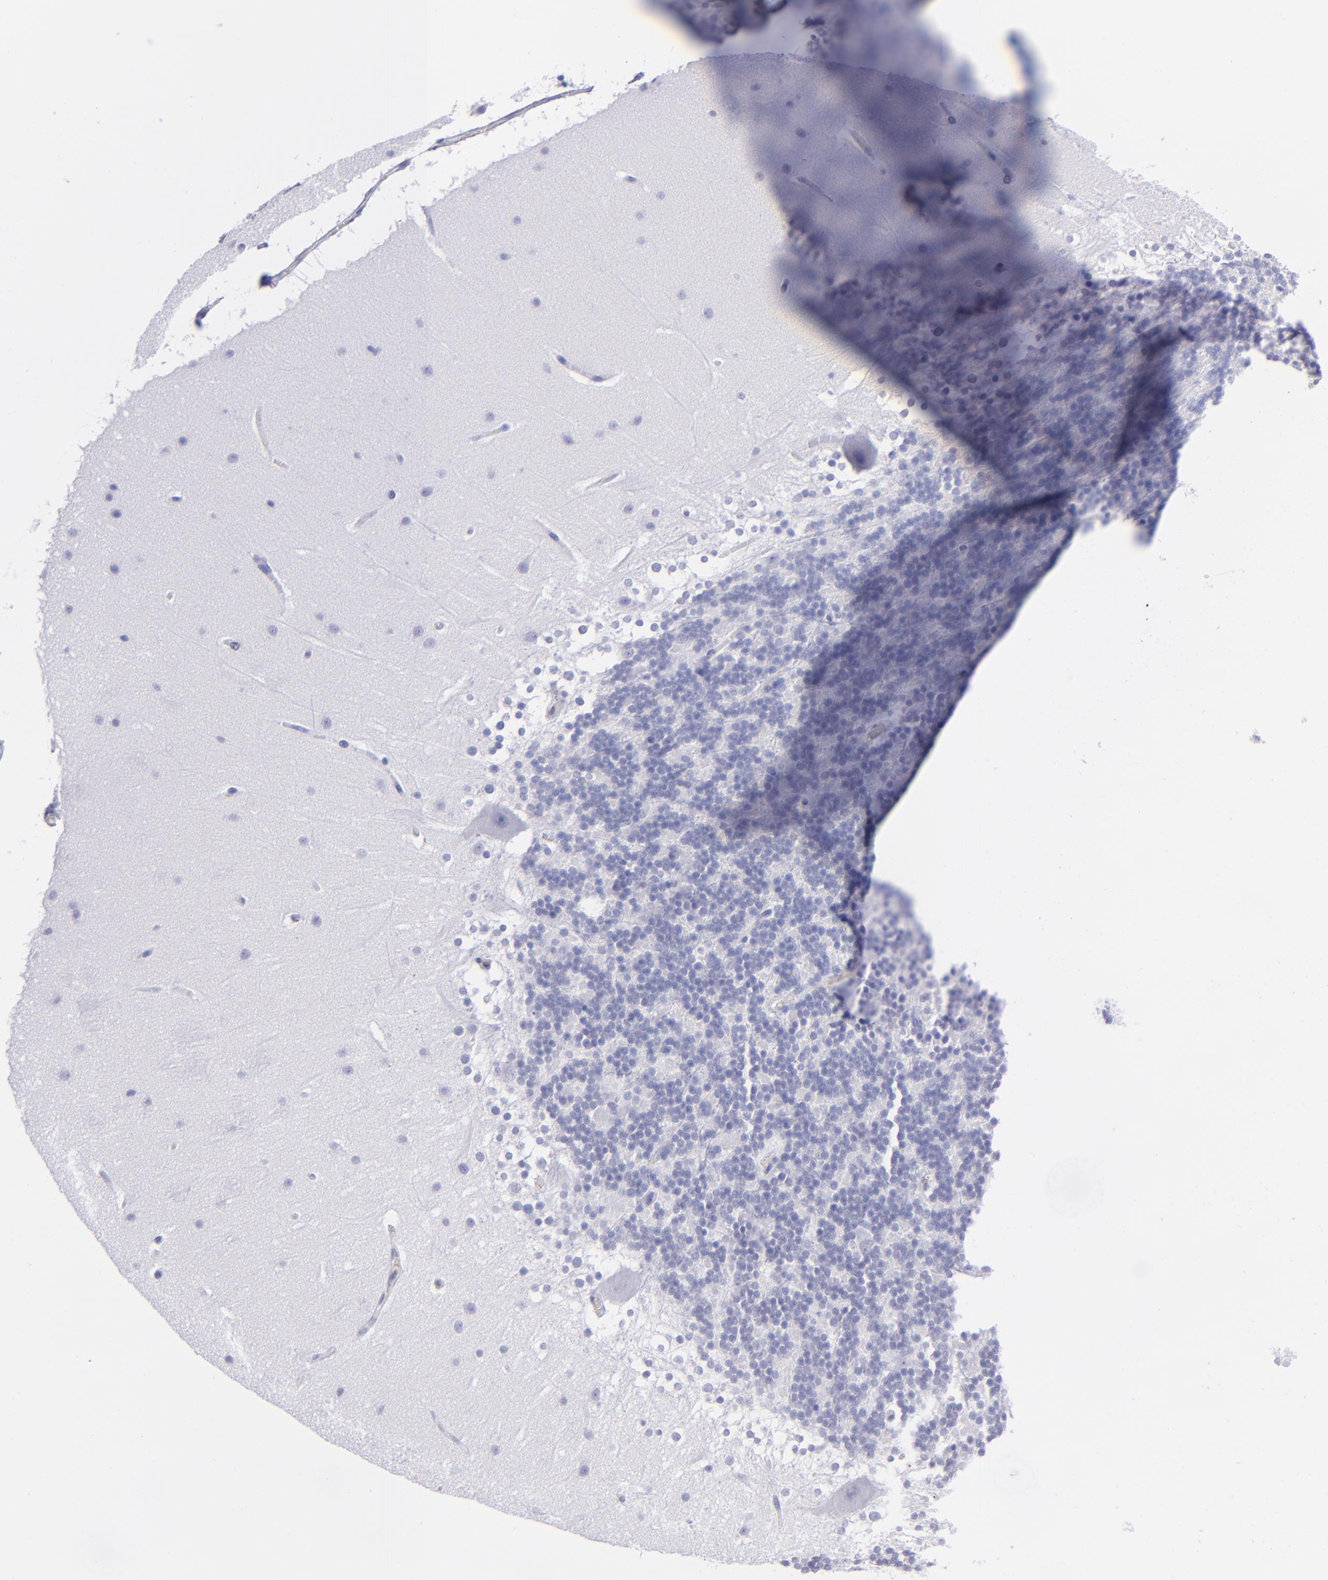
{"staining": {"intensity": "negative", "quantity": "none", "location": "none"}, "tissue": "cerebellum", "cell_type": "Cells in granular layer", "image_type": "normal", "snomed": [{"axis": "morphology", "description": "Normal tissue, NOS"}, {"axis": "topography", "description": "Cerebellum"}], "caption": "Cells in granular layer are negative for brown protein staining in benign cerebellum. Brightfield microscopy of immunohistochemistry (IHC) stained with DAB (brown) and hematoxylin (blue), captured at high magnification.", "gene": "CD37", "patient": {"sex": "female", "age": 19}}